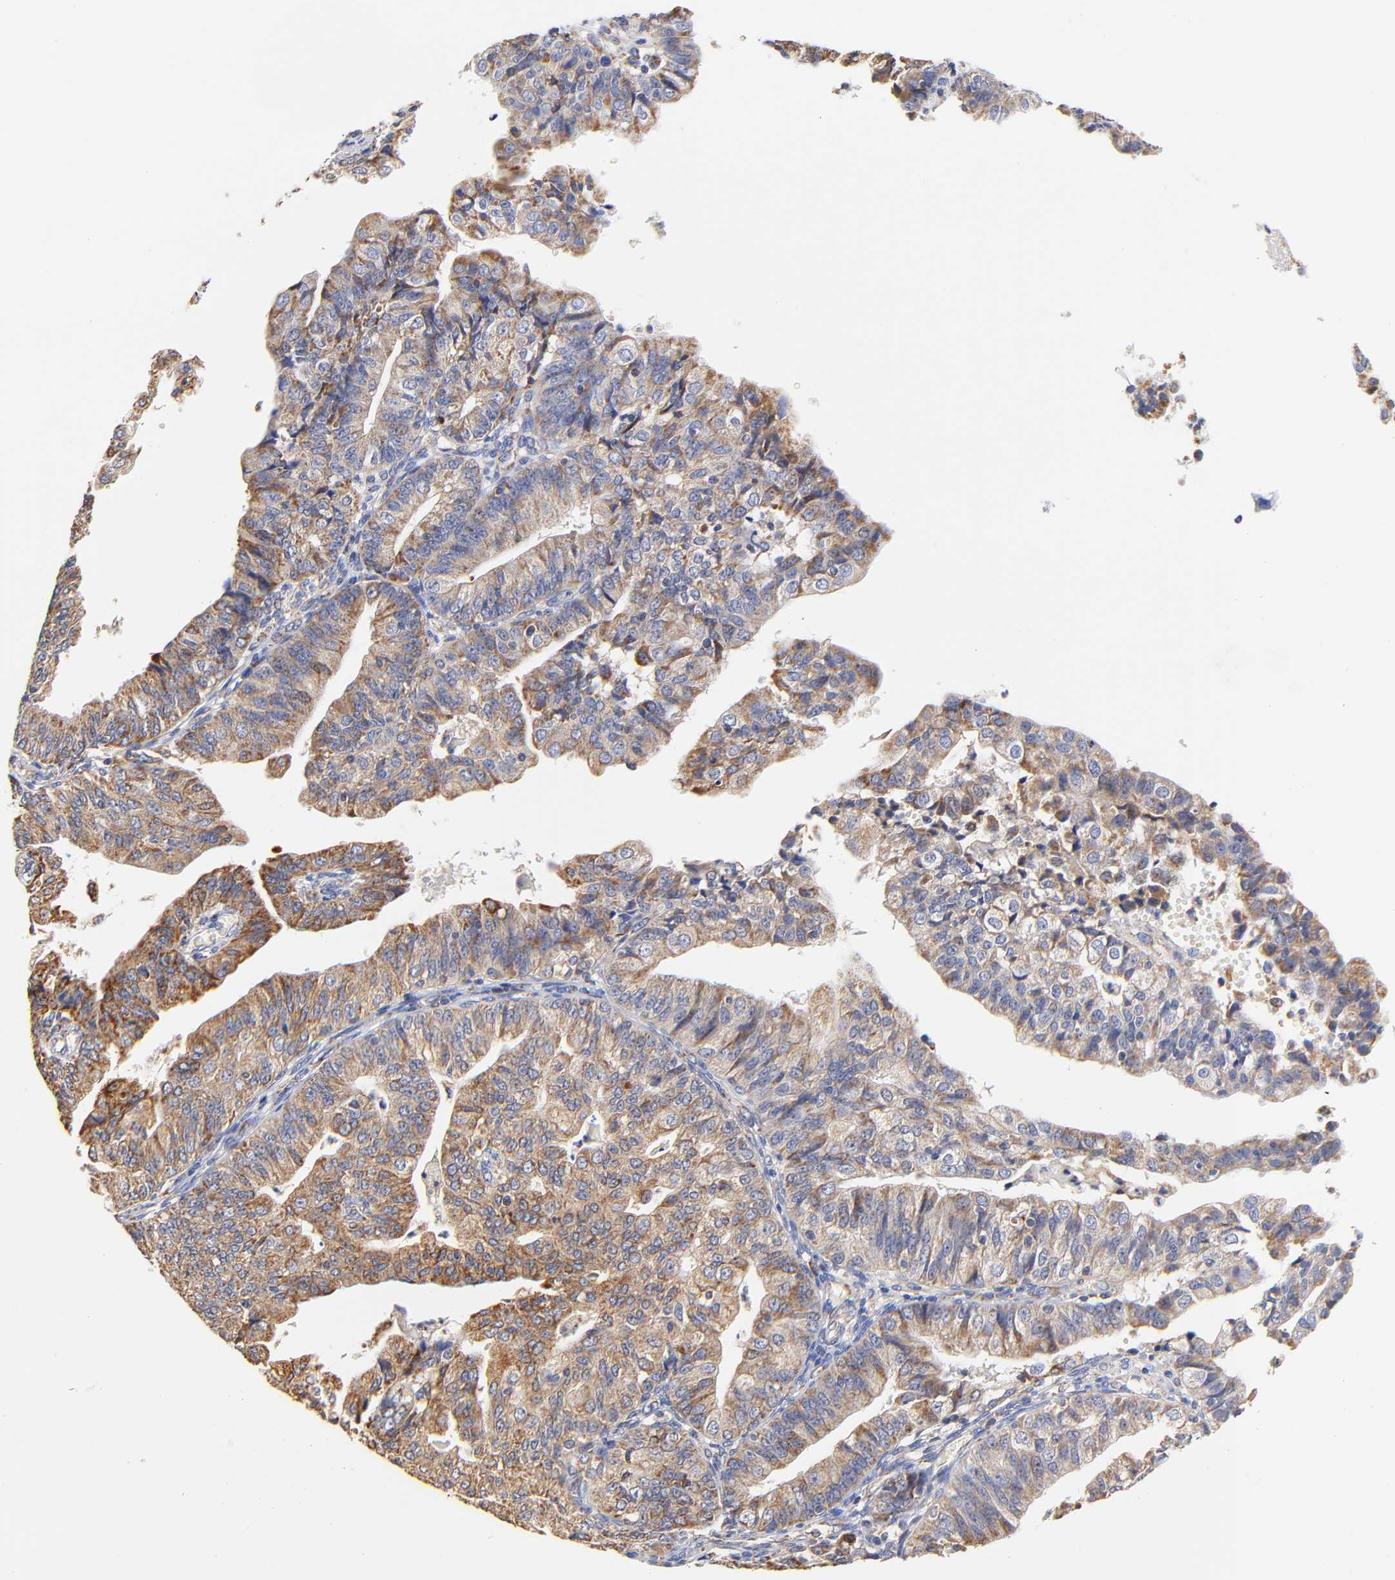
{"staining": {"intensity": "moderate", "quantity": ">75%", "location": "cytoplasmic/membranous"}, "tissue": "endometrial cancer", "cell_type": "Tumor cells", "image_type": "cancer", "snomed": [{"axis": "morphology", "description": "Adenocarcinoma, NOS"}, {"axis": "topography", "description": "Endometrium"}], "caption": "Immunohistochemistry (DAB) staining of endometrial adenocarcinoma shows moderate cytoplasmic/membranous protein staining in approximately >75% of tumor cells.", "gene": "ATP5F1D", "patient": {"sex": "female", "age": 56}}